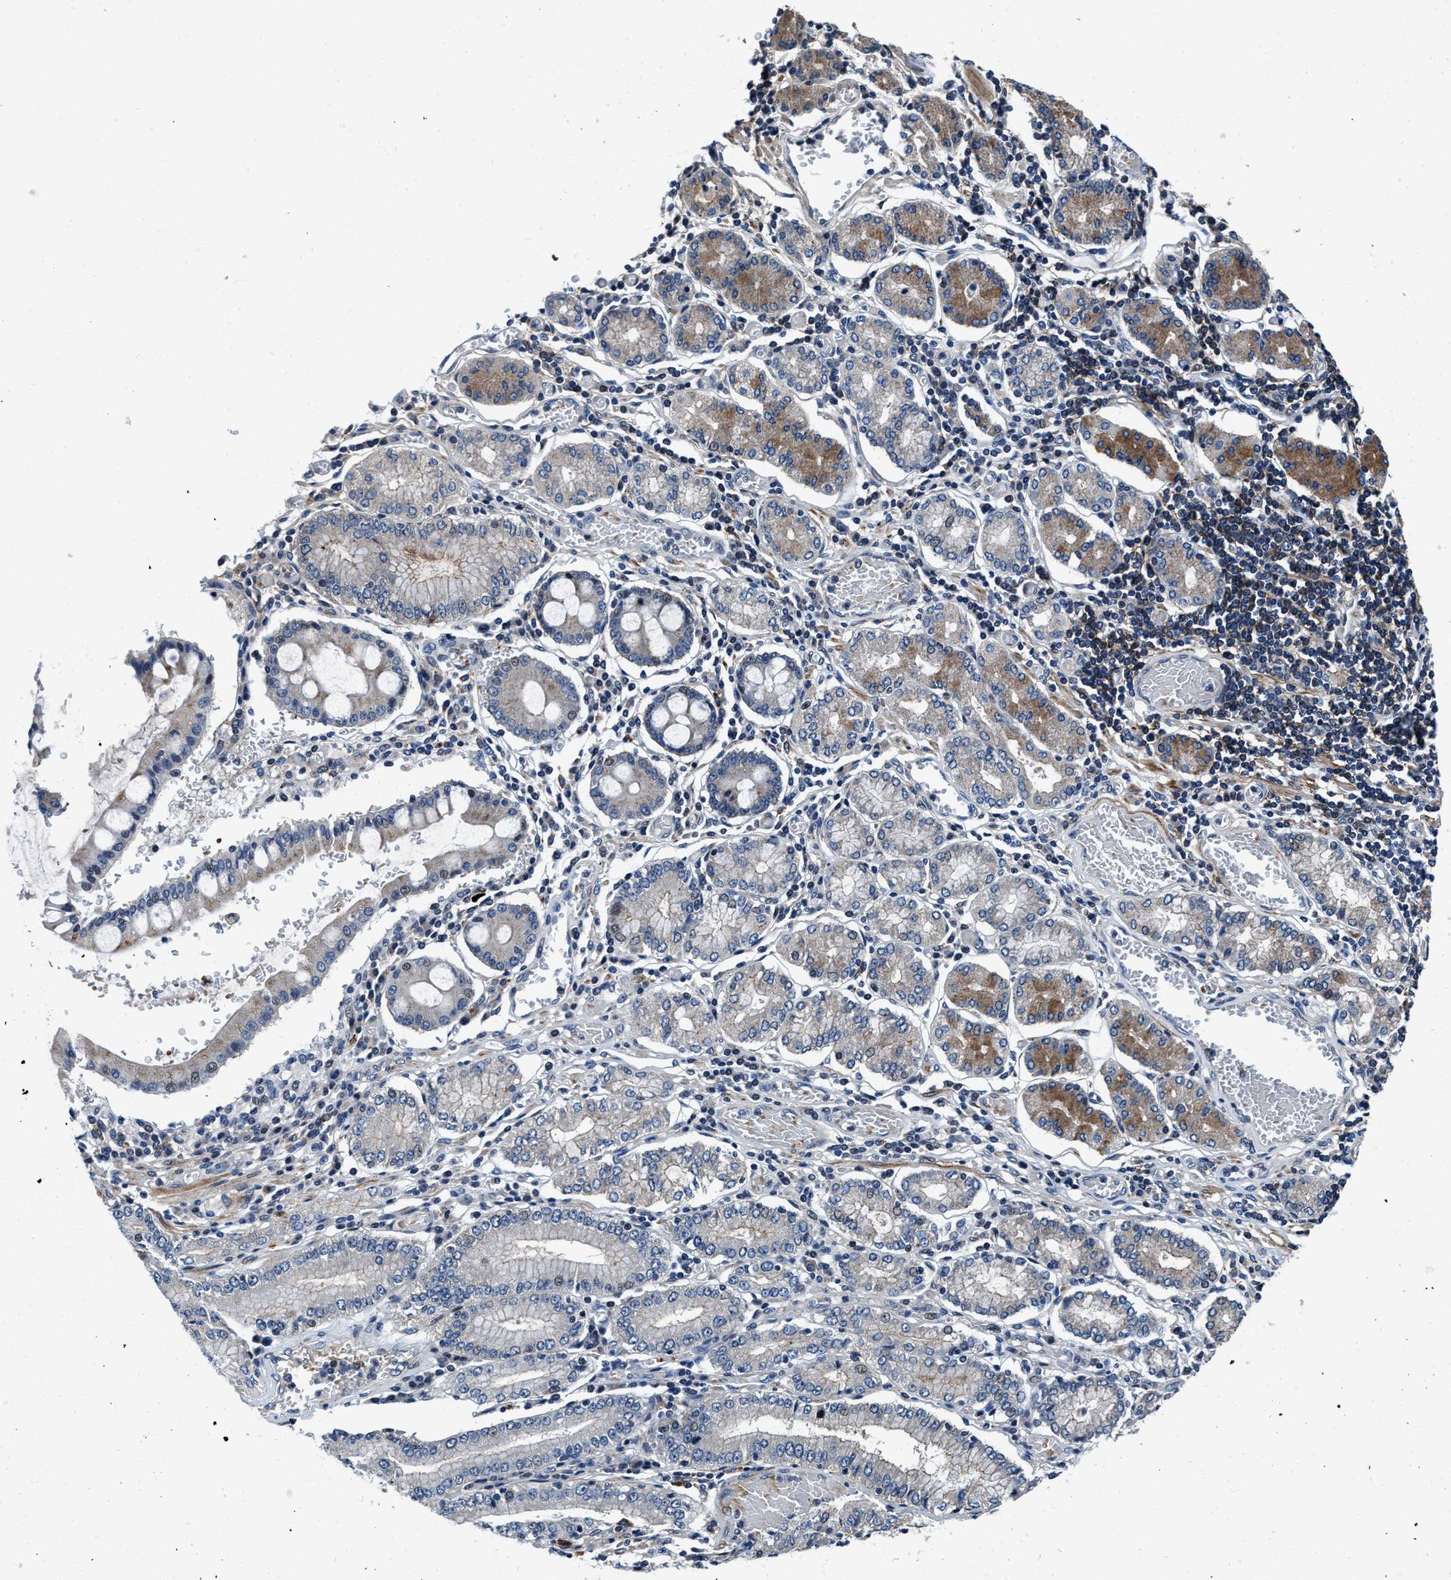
{"staining": {"intensity": "moderate", "quantity": "<25%", "location": "cytoplasmic/membranous"}, "tissue": "stomach cancer", "cell_type": "Tumor cells", "image_type": "cancer", "snomed": [{"axis": "morphology", "description": "Adenocarcinoma, NOS"}, {"axis": "topography", "description": "Stomach"}], "caption": "IHC (DAB (3,3'-diaminobenzidine)) staining of stomach cancer (adenocarcinoma) demonstrates moderate cytoplasmic/membranous protein expression in approximately <25% of tumor cells.", "gene": "C2orf66", "patient": {"sex": "female", "age": 73}}